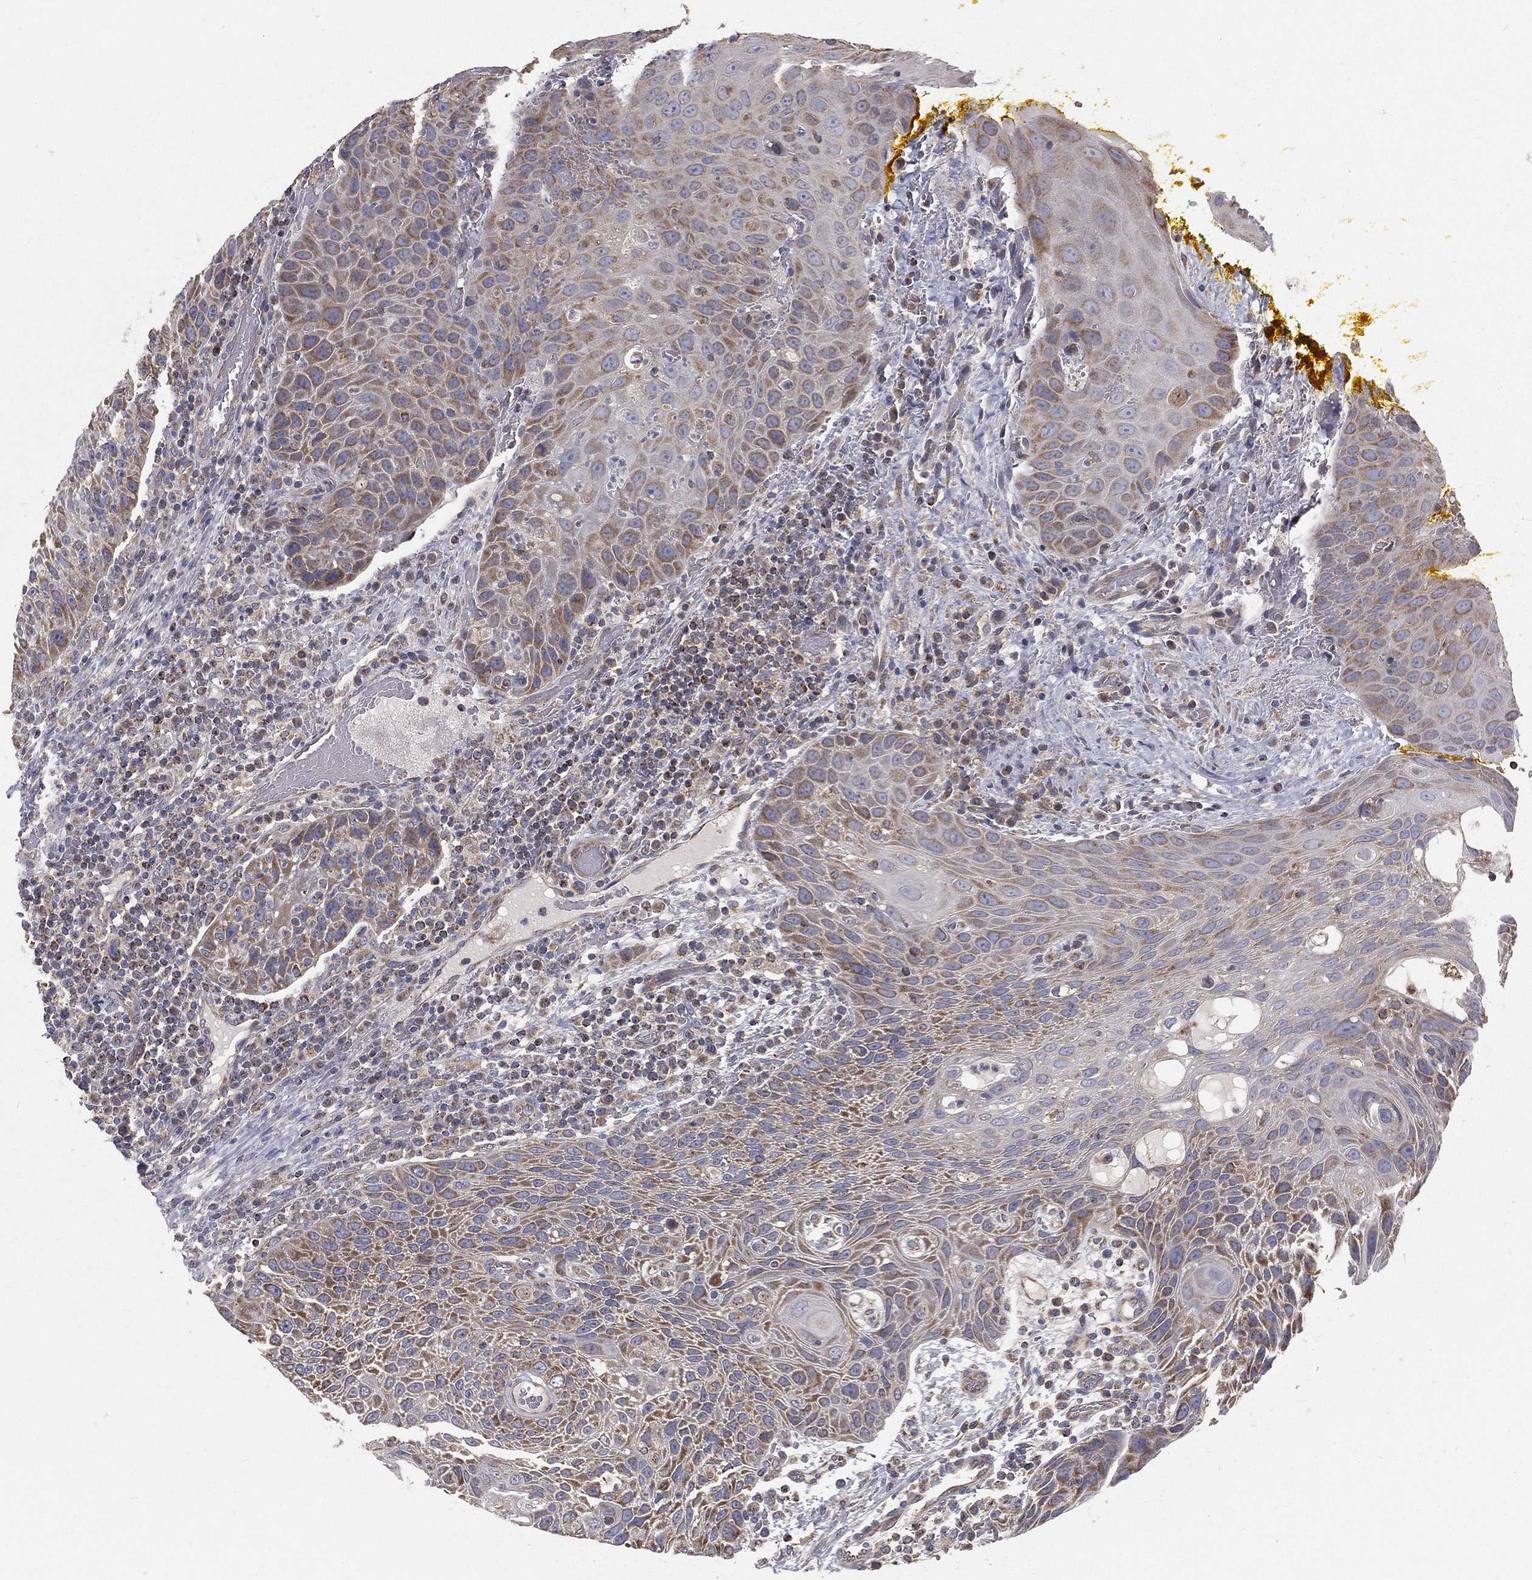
{"staining": {"intensity": "moderate", "quantity": ">75%", "location": "cytoplasmic/membranous"}, "tissue": "head and neck cancer", "cell_type": "Tumor cells", "image_type": "cancer", "snomed": [{"axis": "morphology", "description": "Squamous cell carcinoma, NOS"}, {"axis": "topography", "description": "Head-Neck"}], "caption": "Head and neck cancer stained with DAB (3,3'-diaminobenzidine) IHC displays medium levels of moderate cytoplasmic/membranous positivity in approximately >75% of tumor cells. The staining is performed using DAB (3,3'-diaminobenzidine) brown chromogen to label protein expression. The nuclei are counter-stained blue using hematoxylin.", "gene": "HADH", "patient": {"sex": "male", "age": 69}}